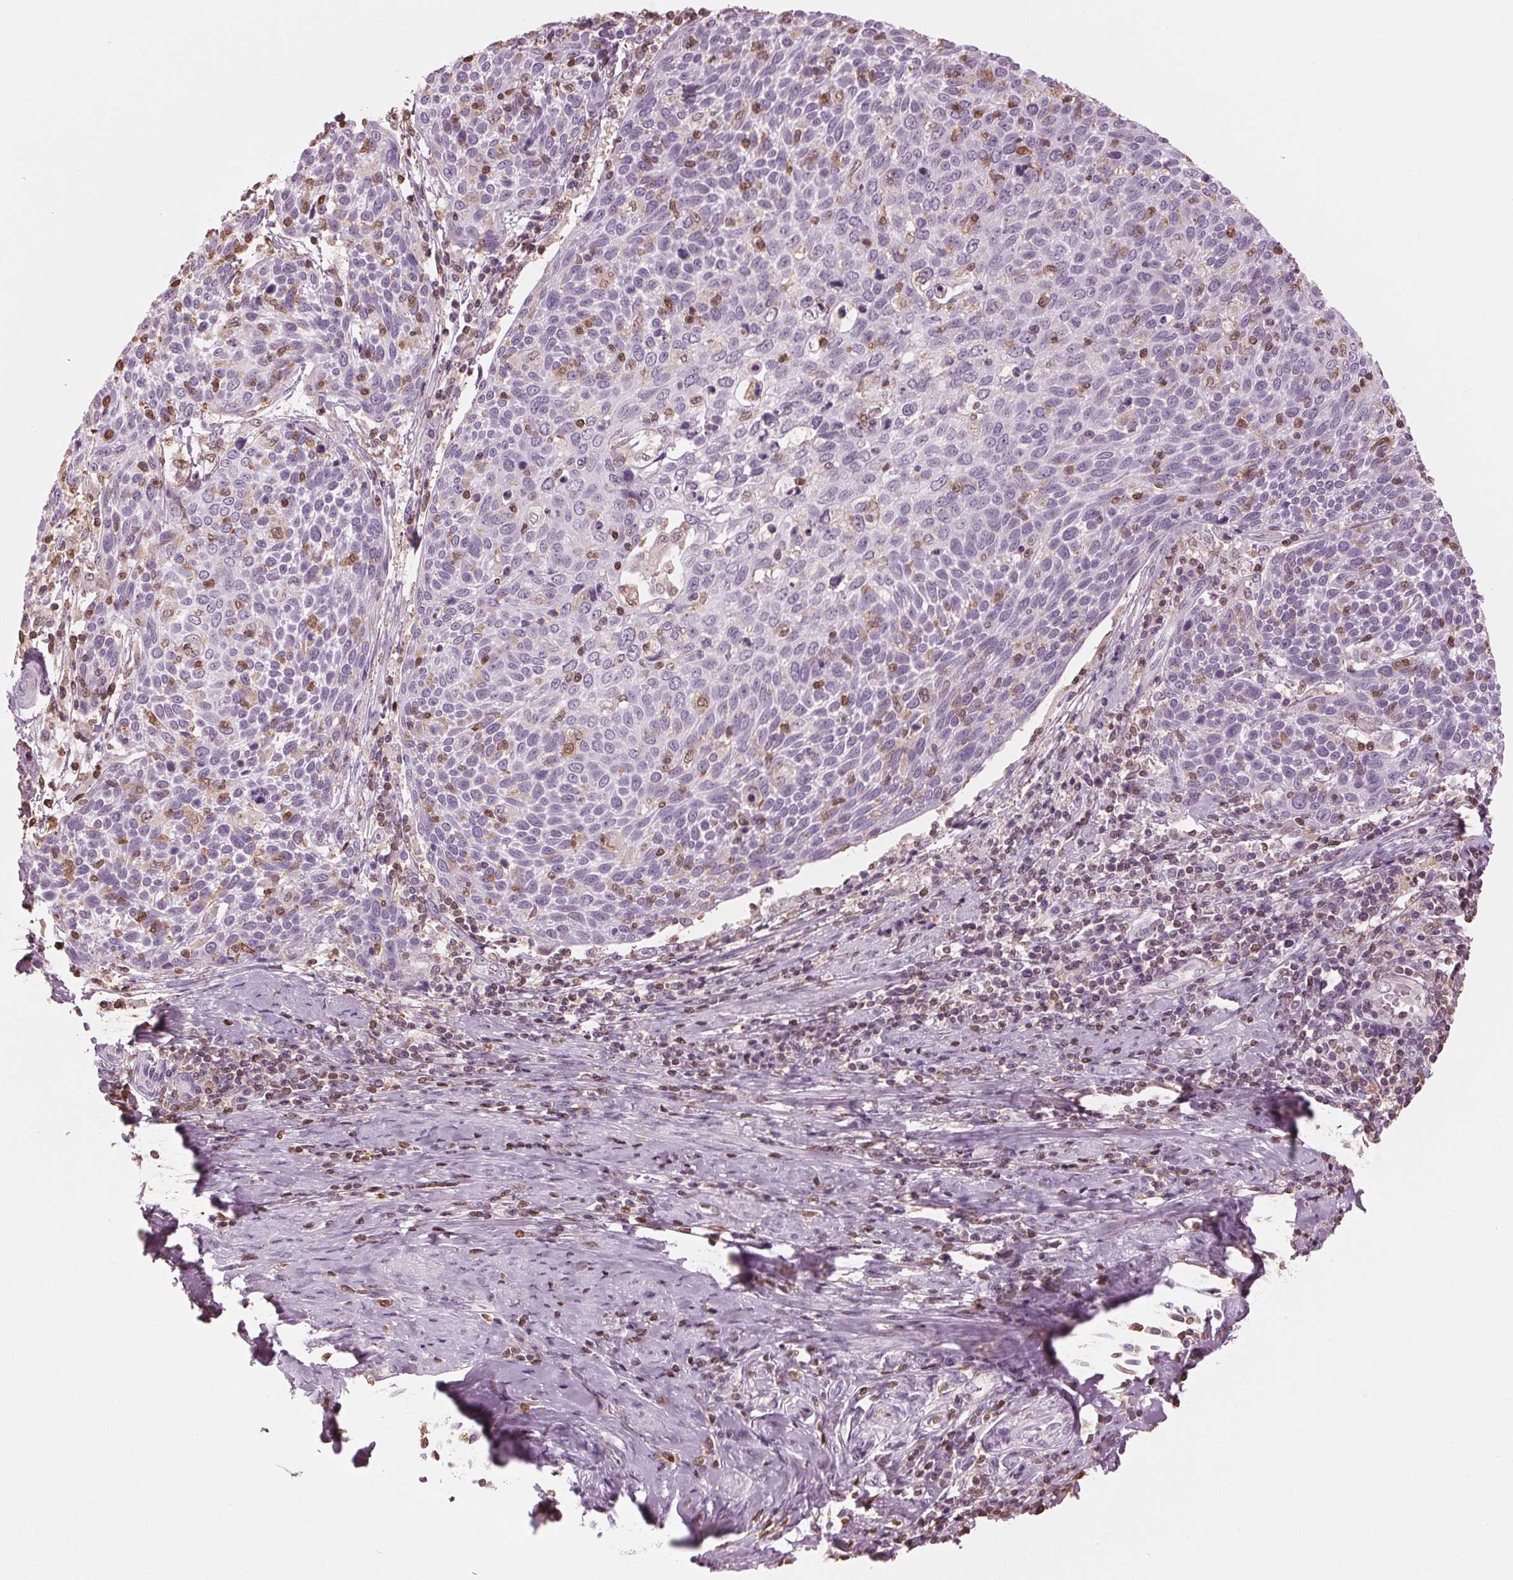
{"staining": {"intensity": "negative", "quantity": "none", "location": "none"}, "tissue": "cervical cancer", "cell_type": "Tumor cells", "image_type": "cancer", "snomed": [{"axis": "morphology", "description": "Squamous cell carcinoma, NOS"}, {"axis": "topography", "description": "Cervix"}], "caption": "The immunohistochemistry (IHC) histopathology image has no significant staining in tumor cells of squamous cell carcinoma (cervical) tissue.", "gene": "BTLA", "patient": {"sex": "female", "age": 61}}